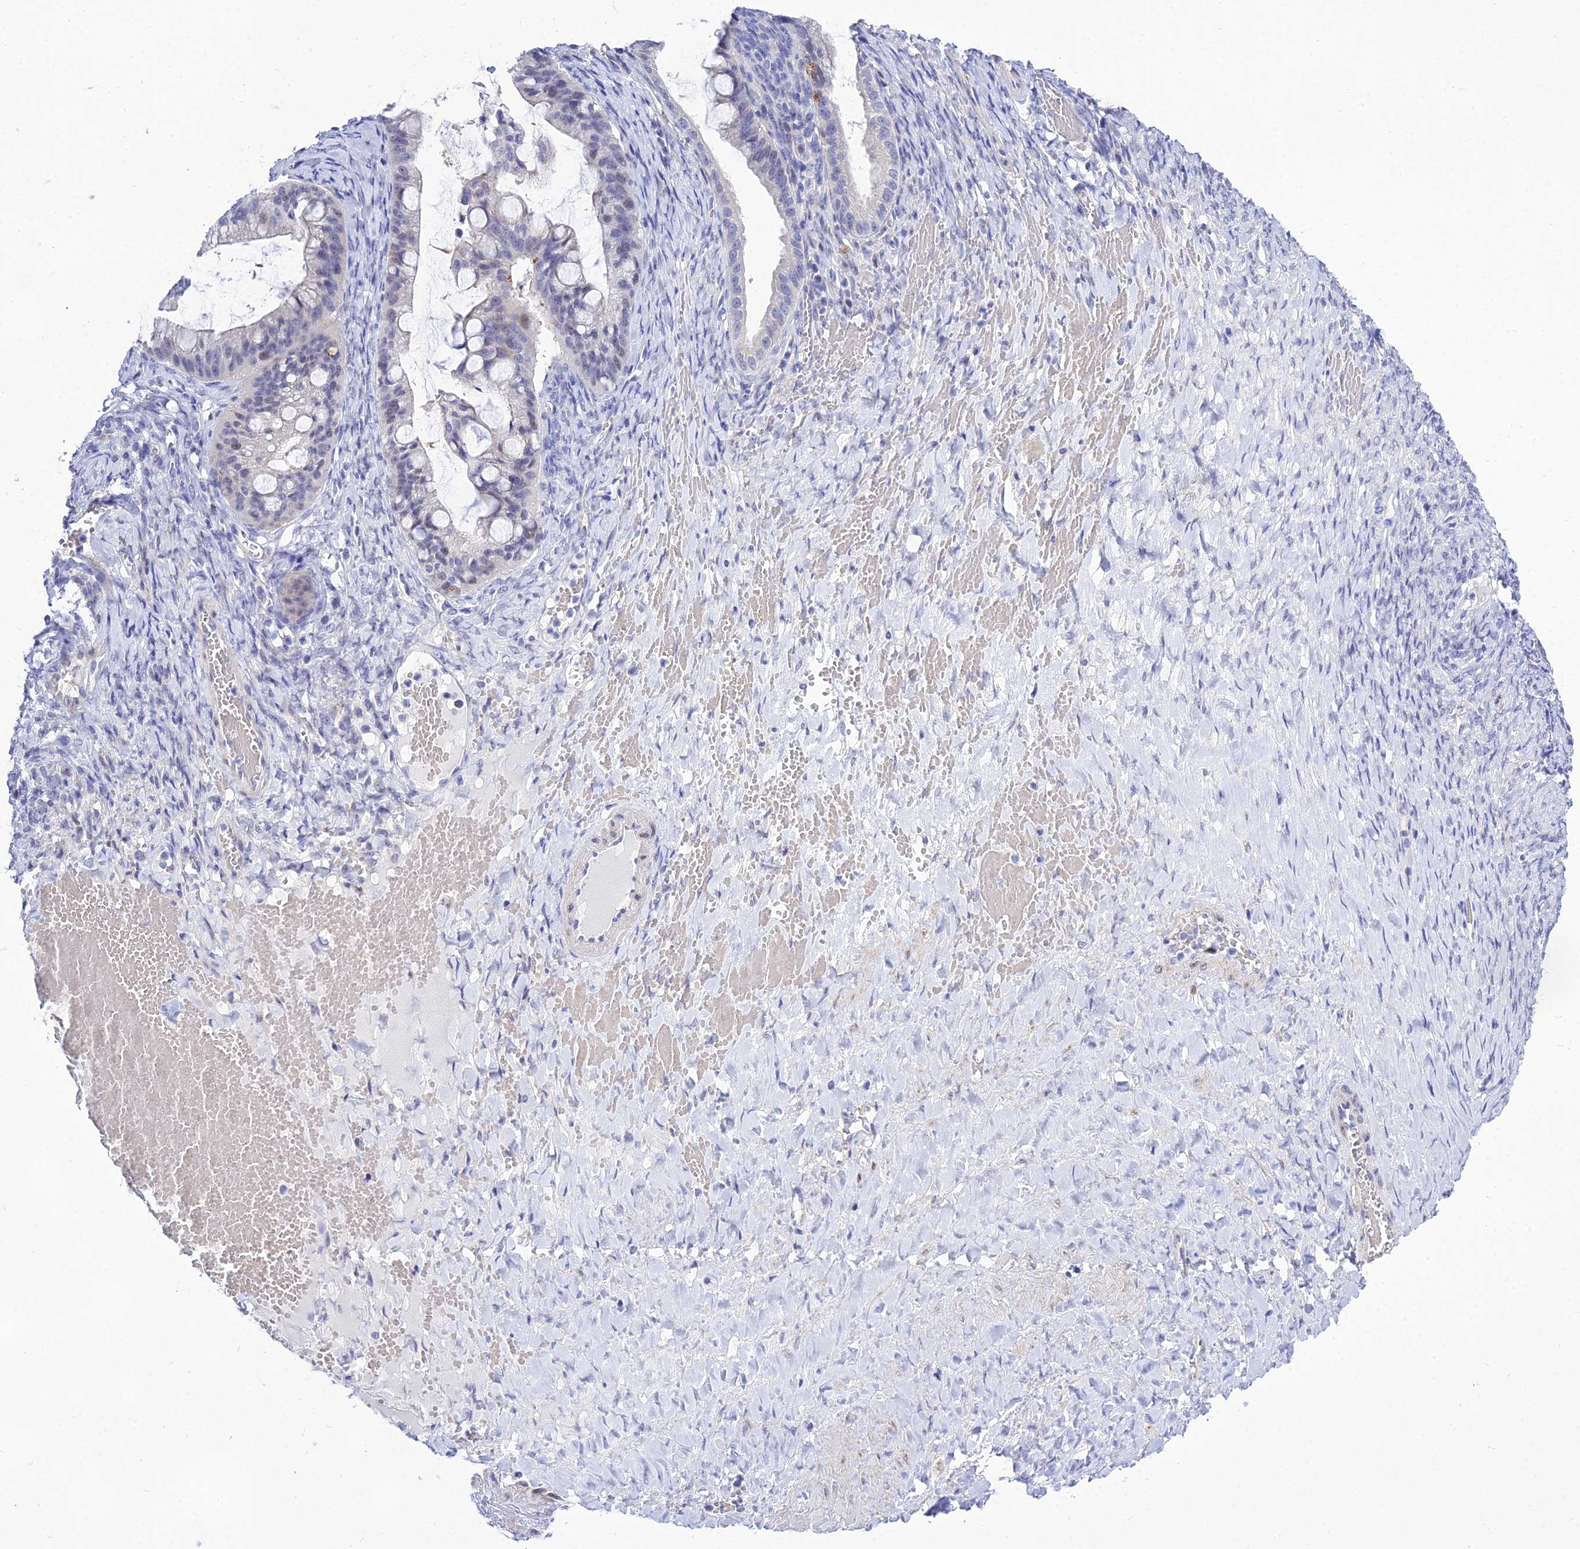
{"staining": {"intensity": "negative", "quantity": "none", "location": "none"}, "tissue": "ovarian cancer", "cell_type": "Tumor cells", "image_type": "cancer", "snomed": [{"axis": "morphology", "description": "Cystadenocarcinoma, mucinous, NOS"}, {"axis": "topography", "description": "Ovary"}], "caption": "This is an IHC histopathology image of human mucinous cystadenocarcinoma (ovarian). There is no positivity in tumor cells.", "gene": "DEFB107A", "patient": {"sex": "female", "age": 73}}